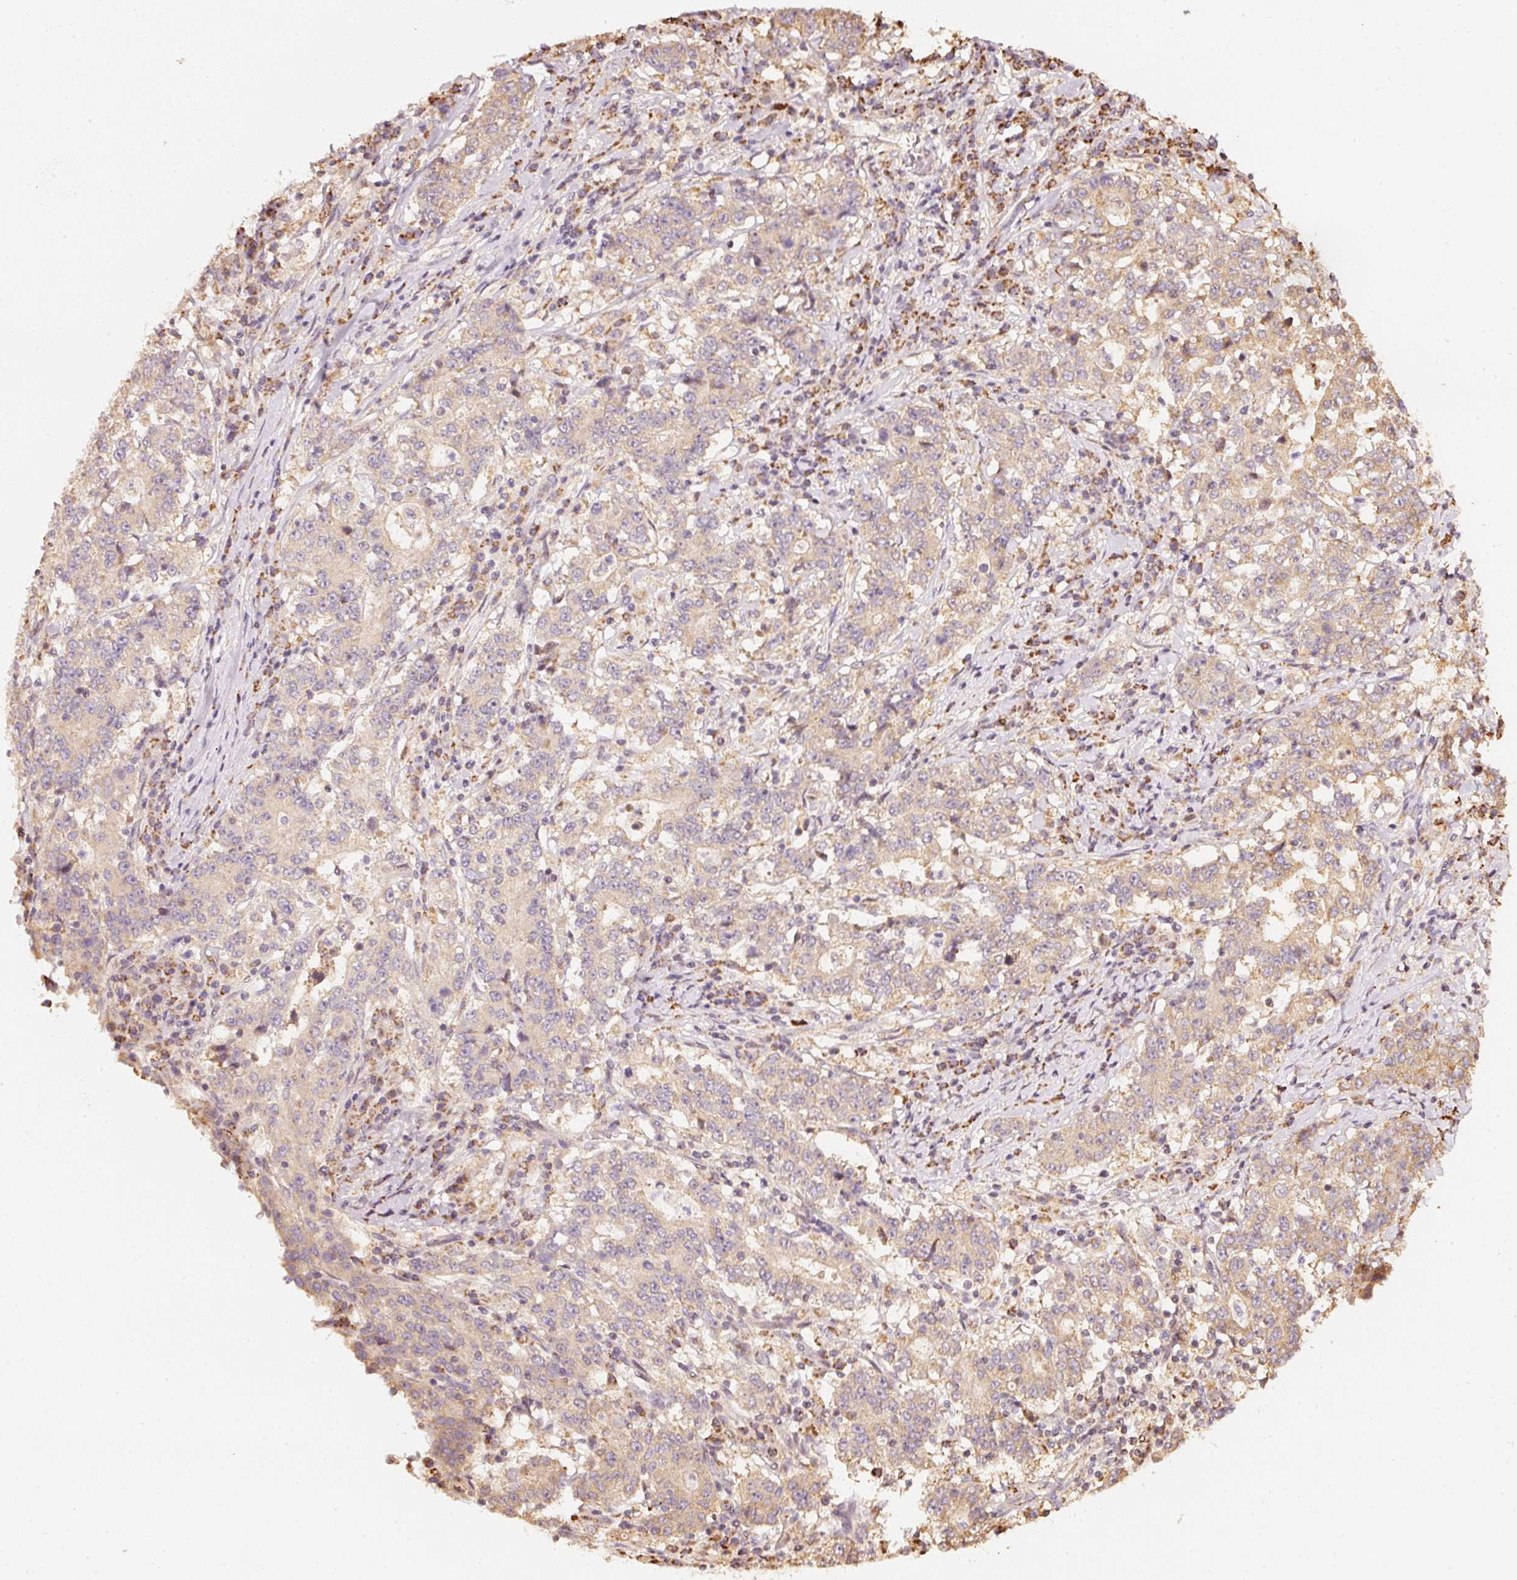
{"staining": {"intensity": "weak", "quantity": "<25%", "location": "cytoplasmic/membranous"}, "tissue": "stomach cancer", "cell_type": "Tumor cells", "image_type": "cancer", "snomed": [{"axis": "morphology", "description": "Adenocarcinoma, NOS"}, {"axis": "topography", "description": "Stomach"}], "caption": "Human adenocarcinoma (stomach) stained for a protein using IHC displays no staining in tumor cells.", "gene": "RAB35", "patient": {"sex": "male", "age": 59}}